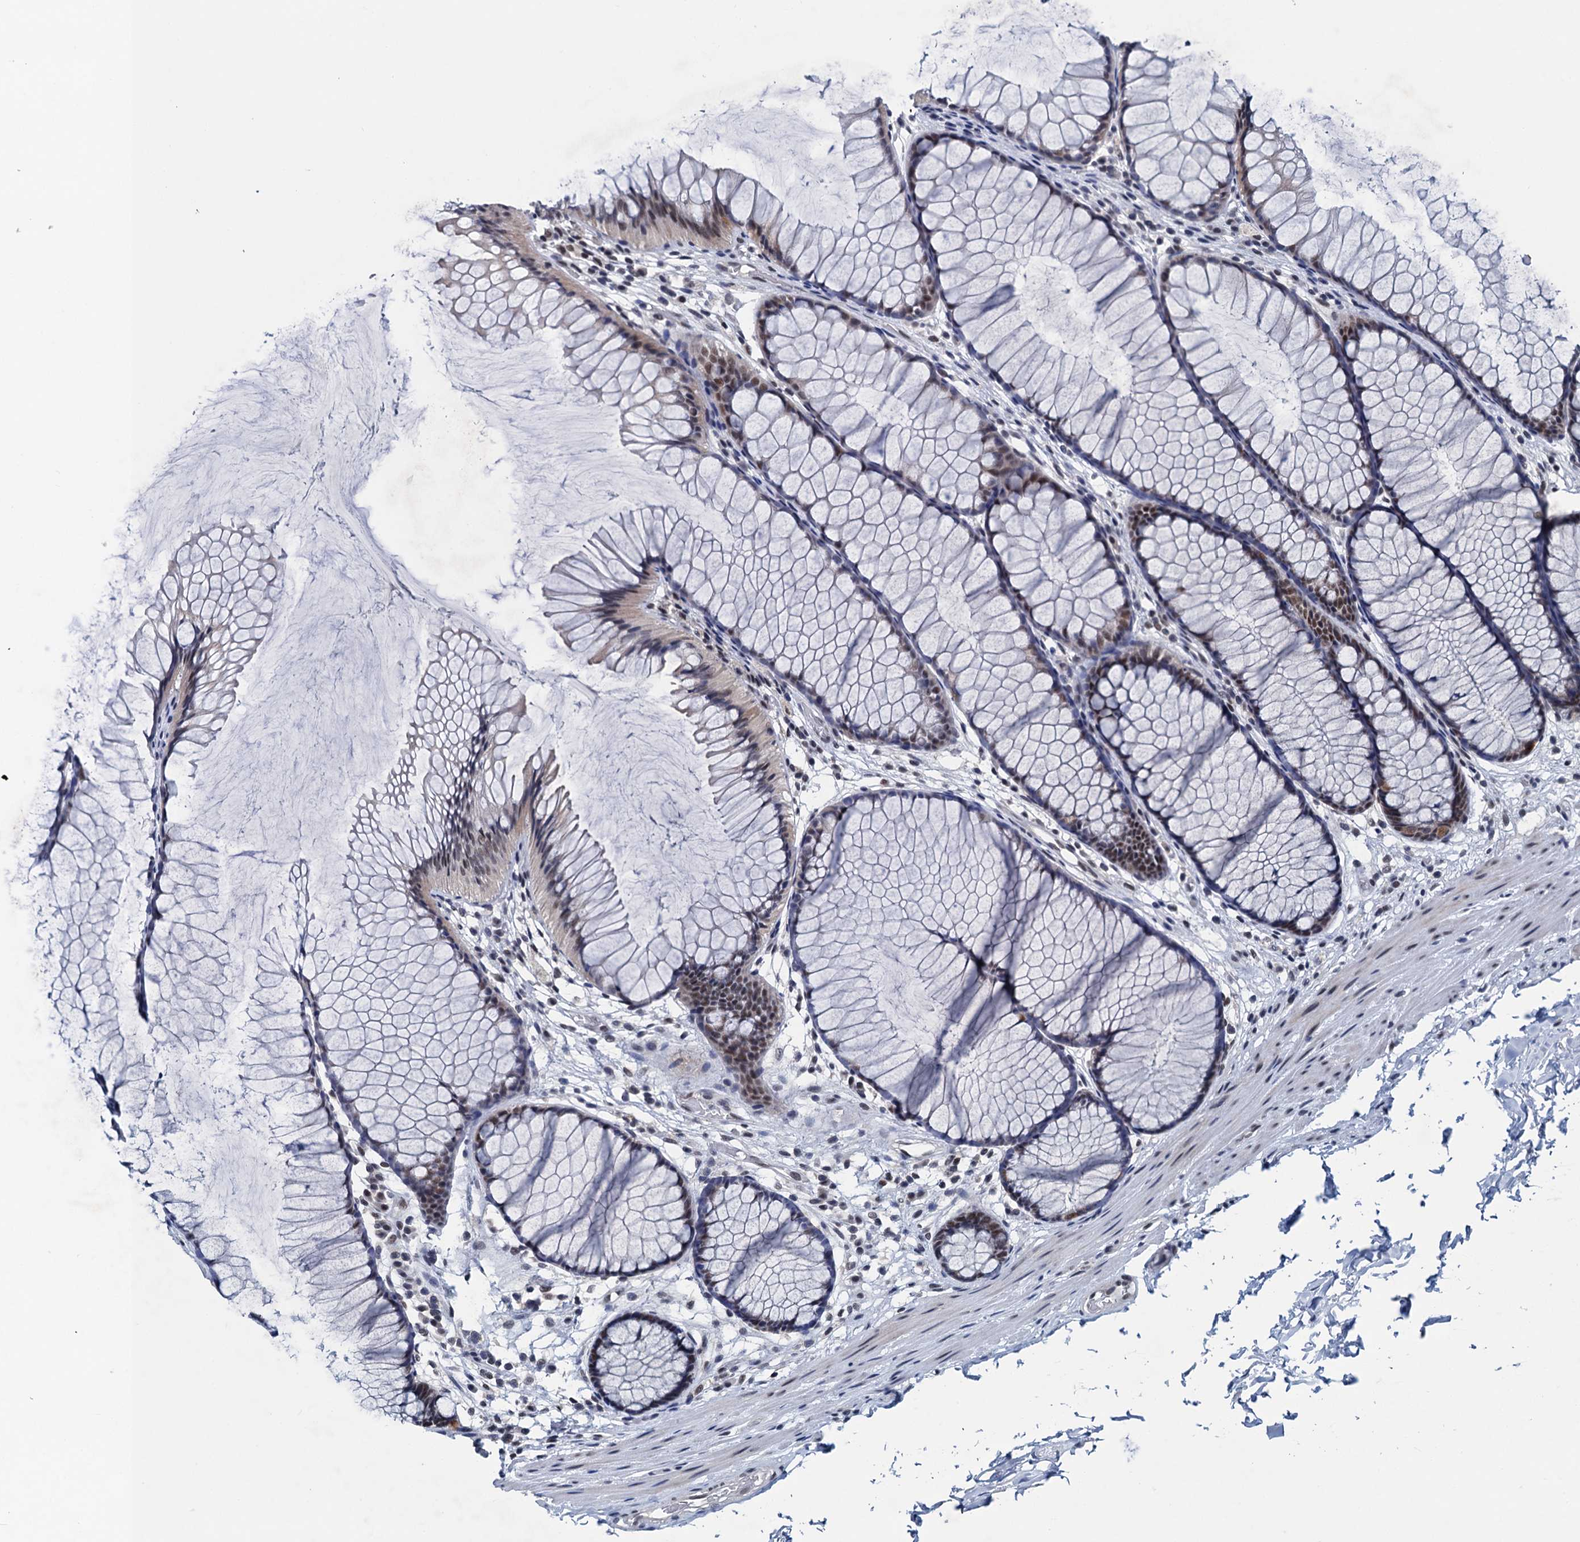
{"staining": {"intensity": "negative", "quantity": "none", "location": "none"}, "tissue": "colon", "cell_type": "Endothelial cells", "image_type": "normal", "snomed": [{"axis": "morphology", "description": "Normal tissue, NOS"}, {"axis": "topography", "description": "Colon"}], "caption": "Endothelial cells are negative for brown protein staining in benign colon. (Brightfield microscopy of DAB (3,3'-diaminobenzidine) immunohistochemistry (IHC) at high magnification).", "gene": "FNBP4", "patient": {"sex": "female", "age": 82}}